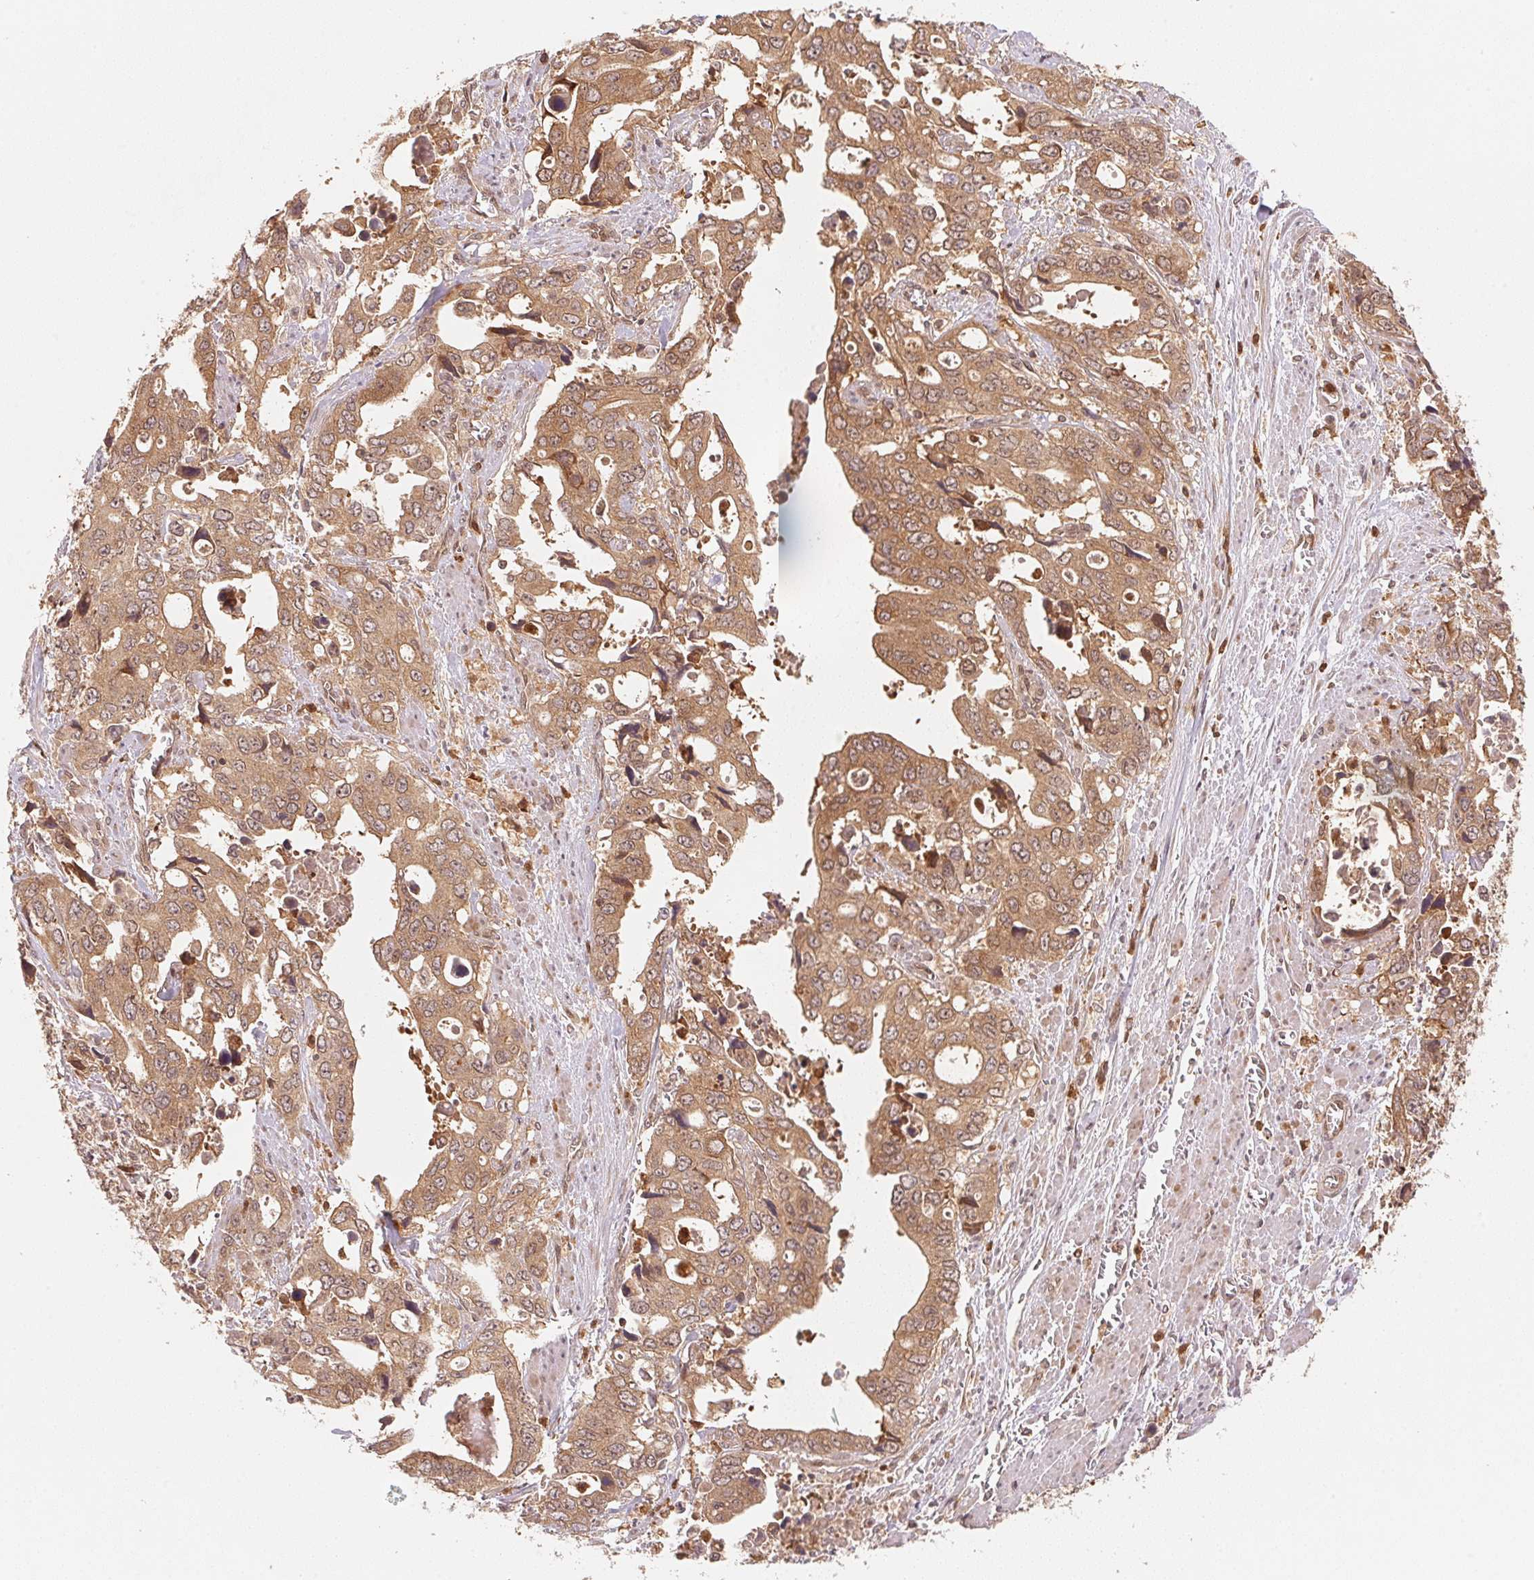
{"staining": {"intensity": "moderate", "quantity": ">75%", "location": "cytoplasmic/membranous,nuclear"}, "tissue": "stomach cancer", "cell_type": "Tumor cells", "image_type": "cancer", "snomed": [{"axis": "morphology", "description": "Adenocarcinoma, NOS"}, {"axis": "topography", "description": "Stomach, upper"}], "caption": "High-power microscopy captured an immunohistochemistry (IHC) micrograph of stomach cancer (adenocarcinoma), revealing moderate cytoplasmic/membranous and nuclear positivity in approximately >75% of tumor cells.", "gene": "CCDC102B", "patient": {"sex": "male", "age": 74}}